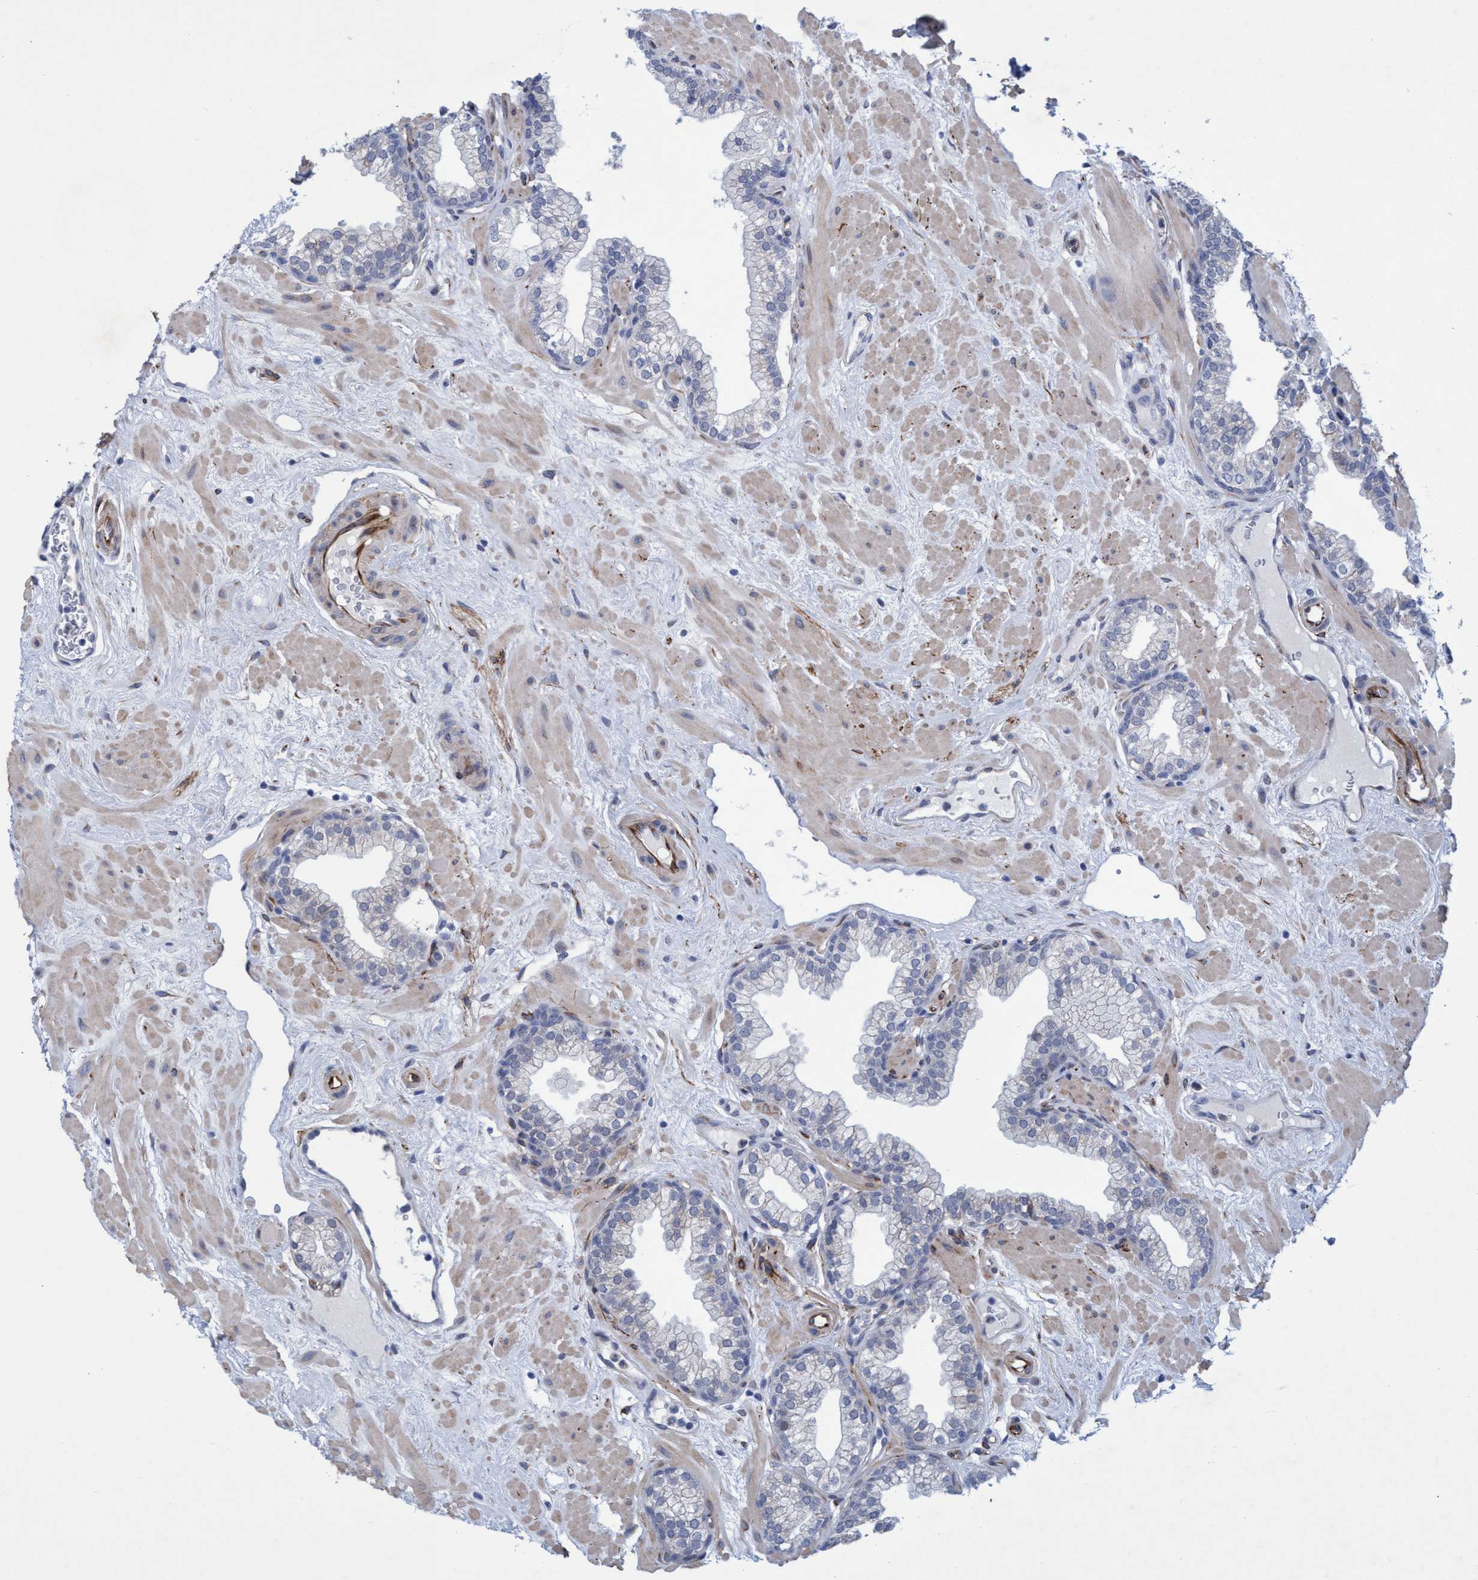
{"staining": {"intensity": "moderate", "quantity": "25%-75%", "location": "cytoplasmic/membranous"}, "tissue": "prostate", "cell_type": "Glandular cells", "image_type": "normal", "snomed": [{"axis": "morphology", "description": "Normal tissue, NOS"}, {"axis": "morphology", "description": "Urothelial carcinoma, Low grade"}, {"axis": "topography", "description": "Urinary bladder"}, {"axis": "topography", "description": "Prostate"}], "caption": "Immunohistochemistry (DAB (3,3'-diaminobenzidine)) staining of normal human prostate demonstrates moderate cytoplasmic/membranous protein staining in about 25%-75% of glandular cells. The staining was performed using DAB (3,3'-diaminobenzidine) to visualize the protein expression in brown, while the nuclei were stained in blue with hematoxylin (Magnification: 20x).", "gene": "SLC43A2", "patient": {"sex": "male", "age": 60}}